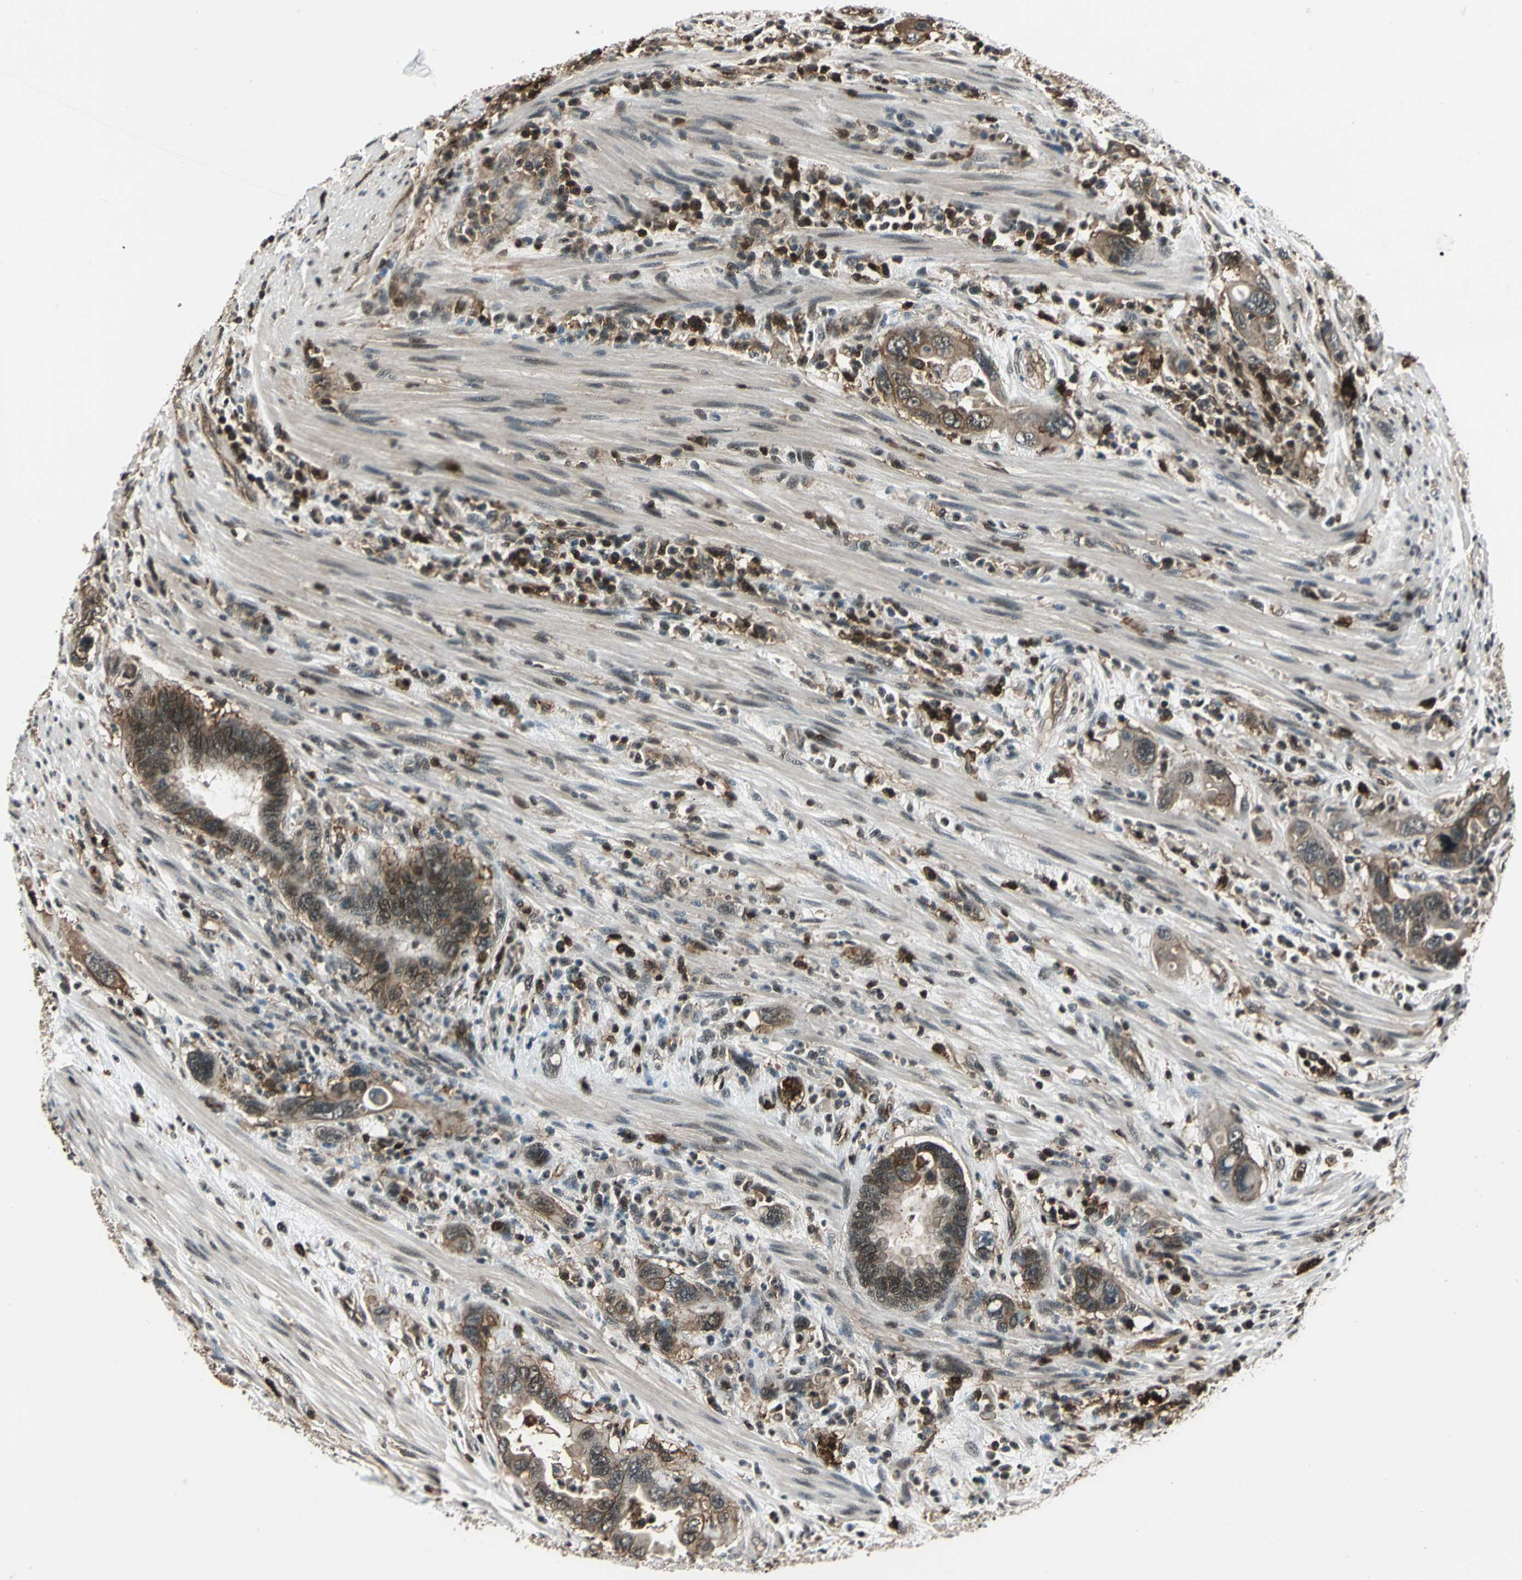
{"staining": {"intensity": "moderate", "quantity": ">75%", "location": "cytoplasmic/membranous,nuclear"}, "tissue": "pancreatic cancer", "cell_type": "Tumor cells", "image_type": "cancer", "snomed": [{"axis": "morphology", "description": "Adenocarcinoma, NOS"}, {"axis": "topography", "description": "Pancreas"}], "caption": "Adenocarcinoma (pancreatic) tissue exhibits moderate cytoplasmic/membranous and nuclear positivity in approximately >75% of tumor cells, visualized by immunohistochemistry.", "gene": "NR2C2", "patient": {"sex": "female", "age": 71}}